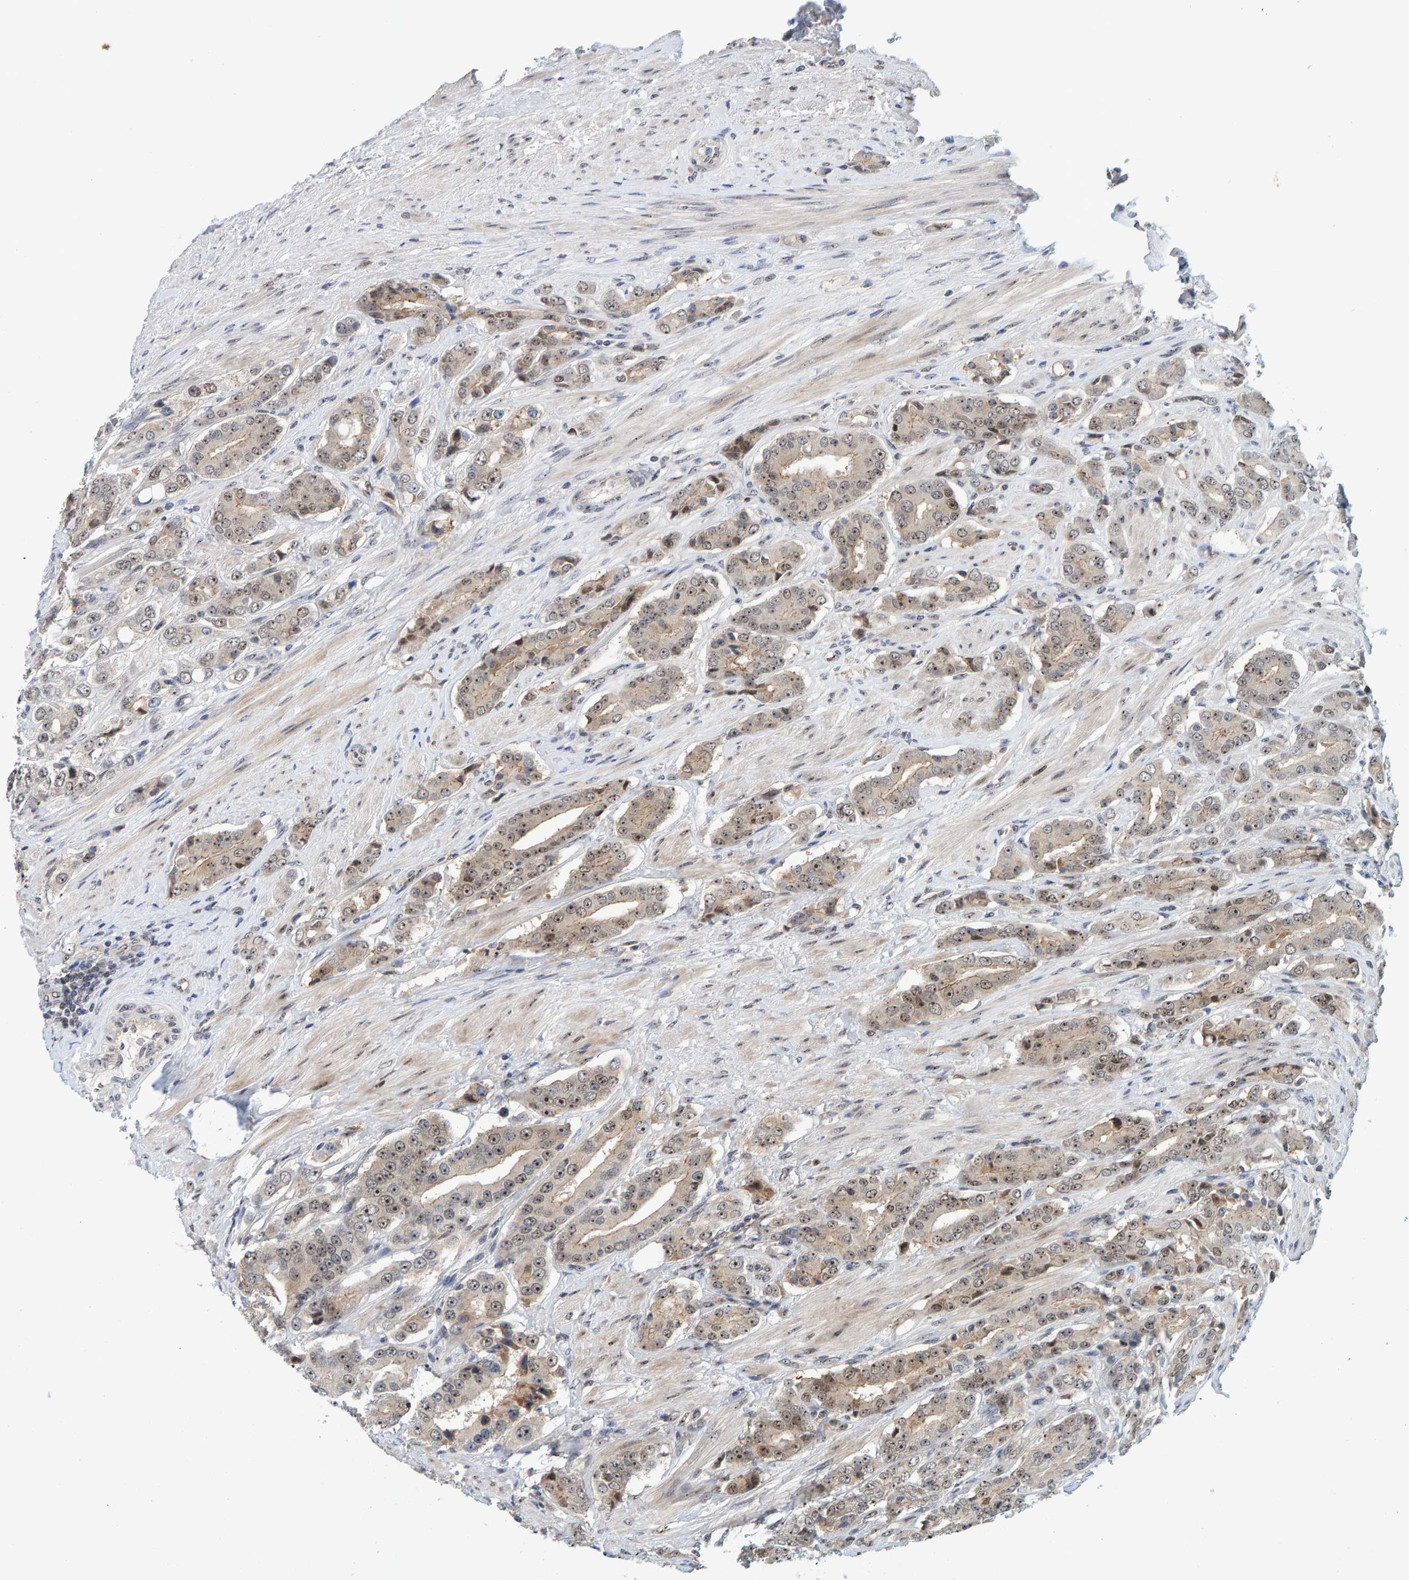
{"staining": {"intensity": "moderate", "quantity": ">75%", "location": "nuclear"}, "tissue": "prostate cancer", "cell_type": "Tumor cells", "image_type": "cancer", "snomed": [{"axis": "morphology", "description": "Adenocarcinoma, High grade"}, {"axis": "topography", "description": "Prostate"}], "caption": "Immunohistochemistry of human prostate cancer displays medium levels of moderate nuclear positivity in about >75% of tumor cells.", "gene": "POLR1E", "patient": {"sex": "male", "age": 71}}